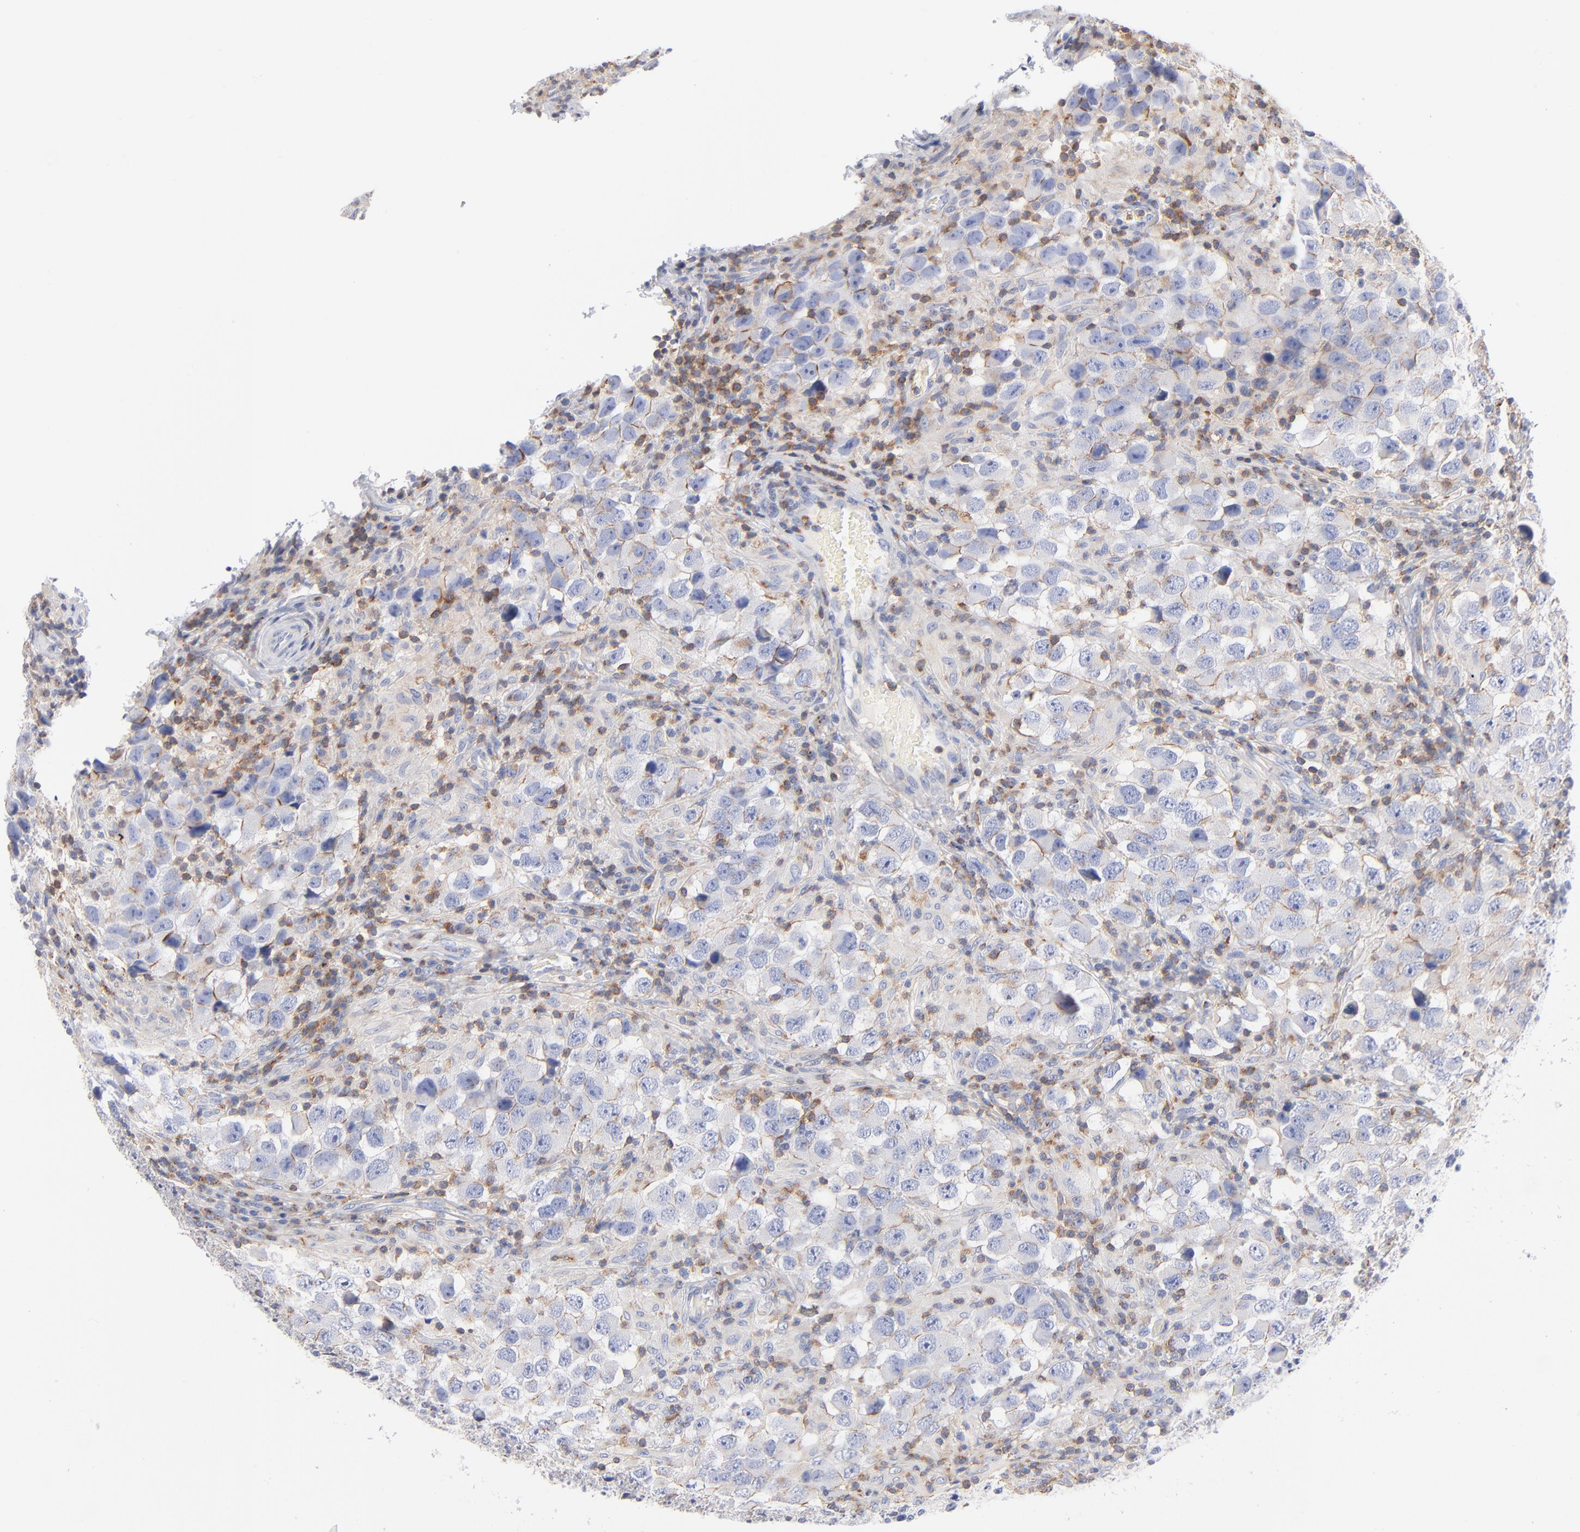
{"staining": {"intensity": "weak", "quantity": "<25%", "location": "cytoplasmic/membranous"}, "tissue": "testis cancer", "cell_type": "Tumor cells", "image_type": "cancer", "snomed": [{"axis": "morphology", "description": "Carcinoma, Embryonal, NOS"}, {"axis": "topography", "description": "Testis"}], "caption": "High power microscopy micrograph of an IHC histopathology image of testis cancer, revealing no significant expression in tumor cells.", "gene": "SEPTIN6", "patient": {"sex": "male", "age": 21}}